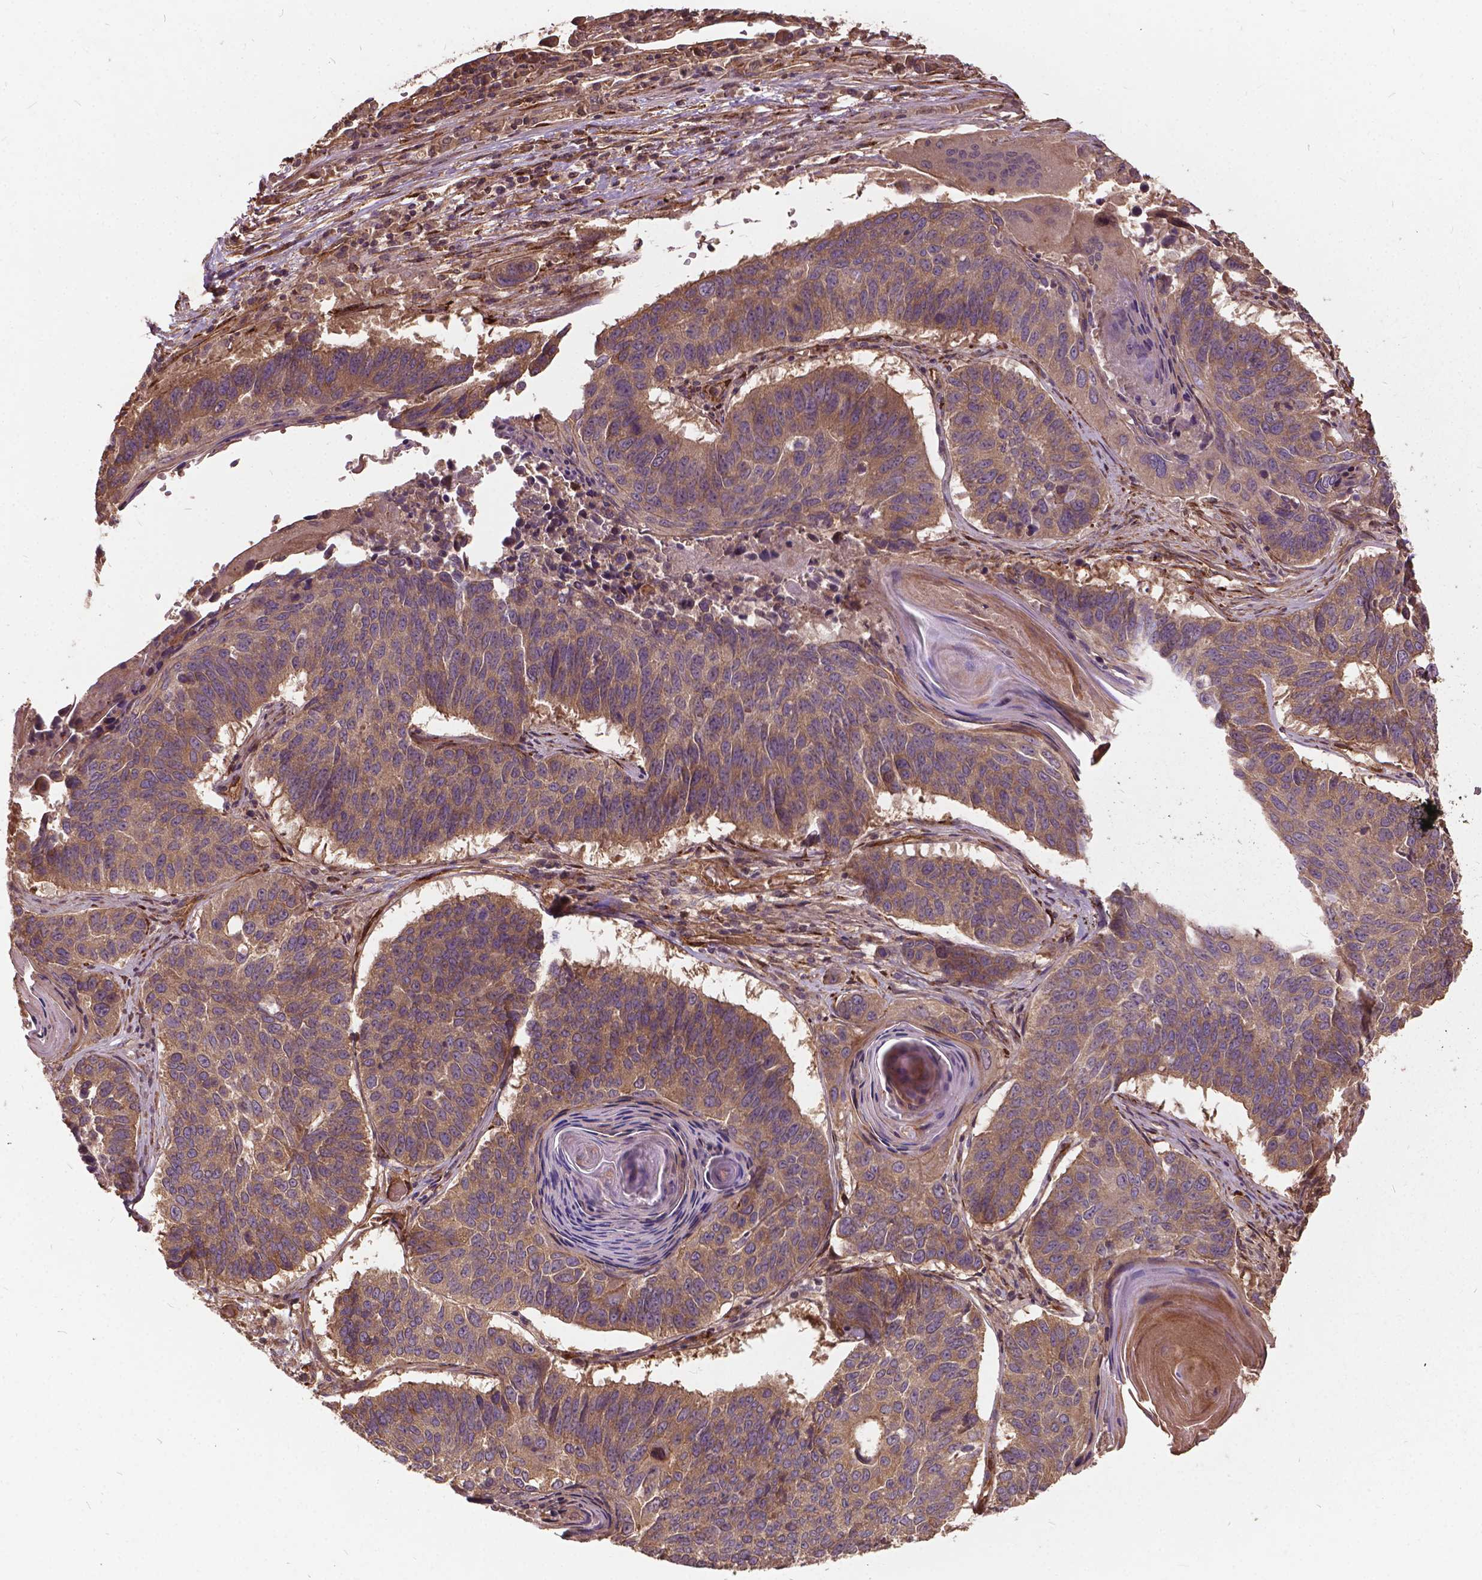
{"staining": {"intensity": "weak", "quantity": ">75%", "location": "cytoplasmic/membranous"}, "tissue": "lung cancer", "cell_type": "Tumor cells", "image_type": "cancer", "snomed": [{"axis": "morphology", "description": "Squamous cell carcinoma, NOS"}, {"axis": "topography", "description": "Lung"}], "caption": "Protein expression analysis of human squamous cell carcinoma (lung) reveals weak cytoplasmic/membranous positivity in approximately >75% of tumor cells.", "gene": "UBXN2A", "patient": {"sex": "male", "age": 73}}